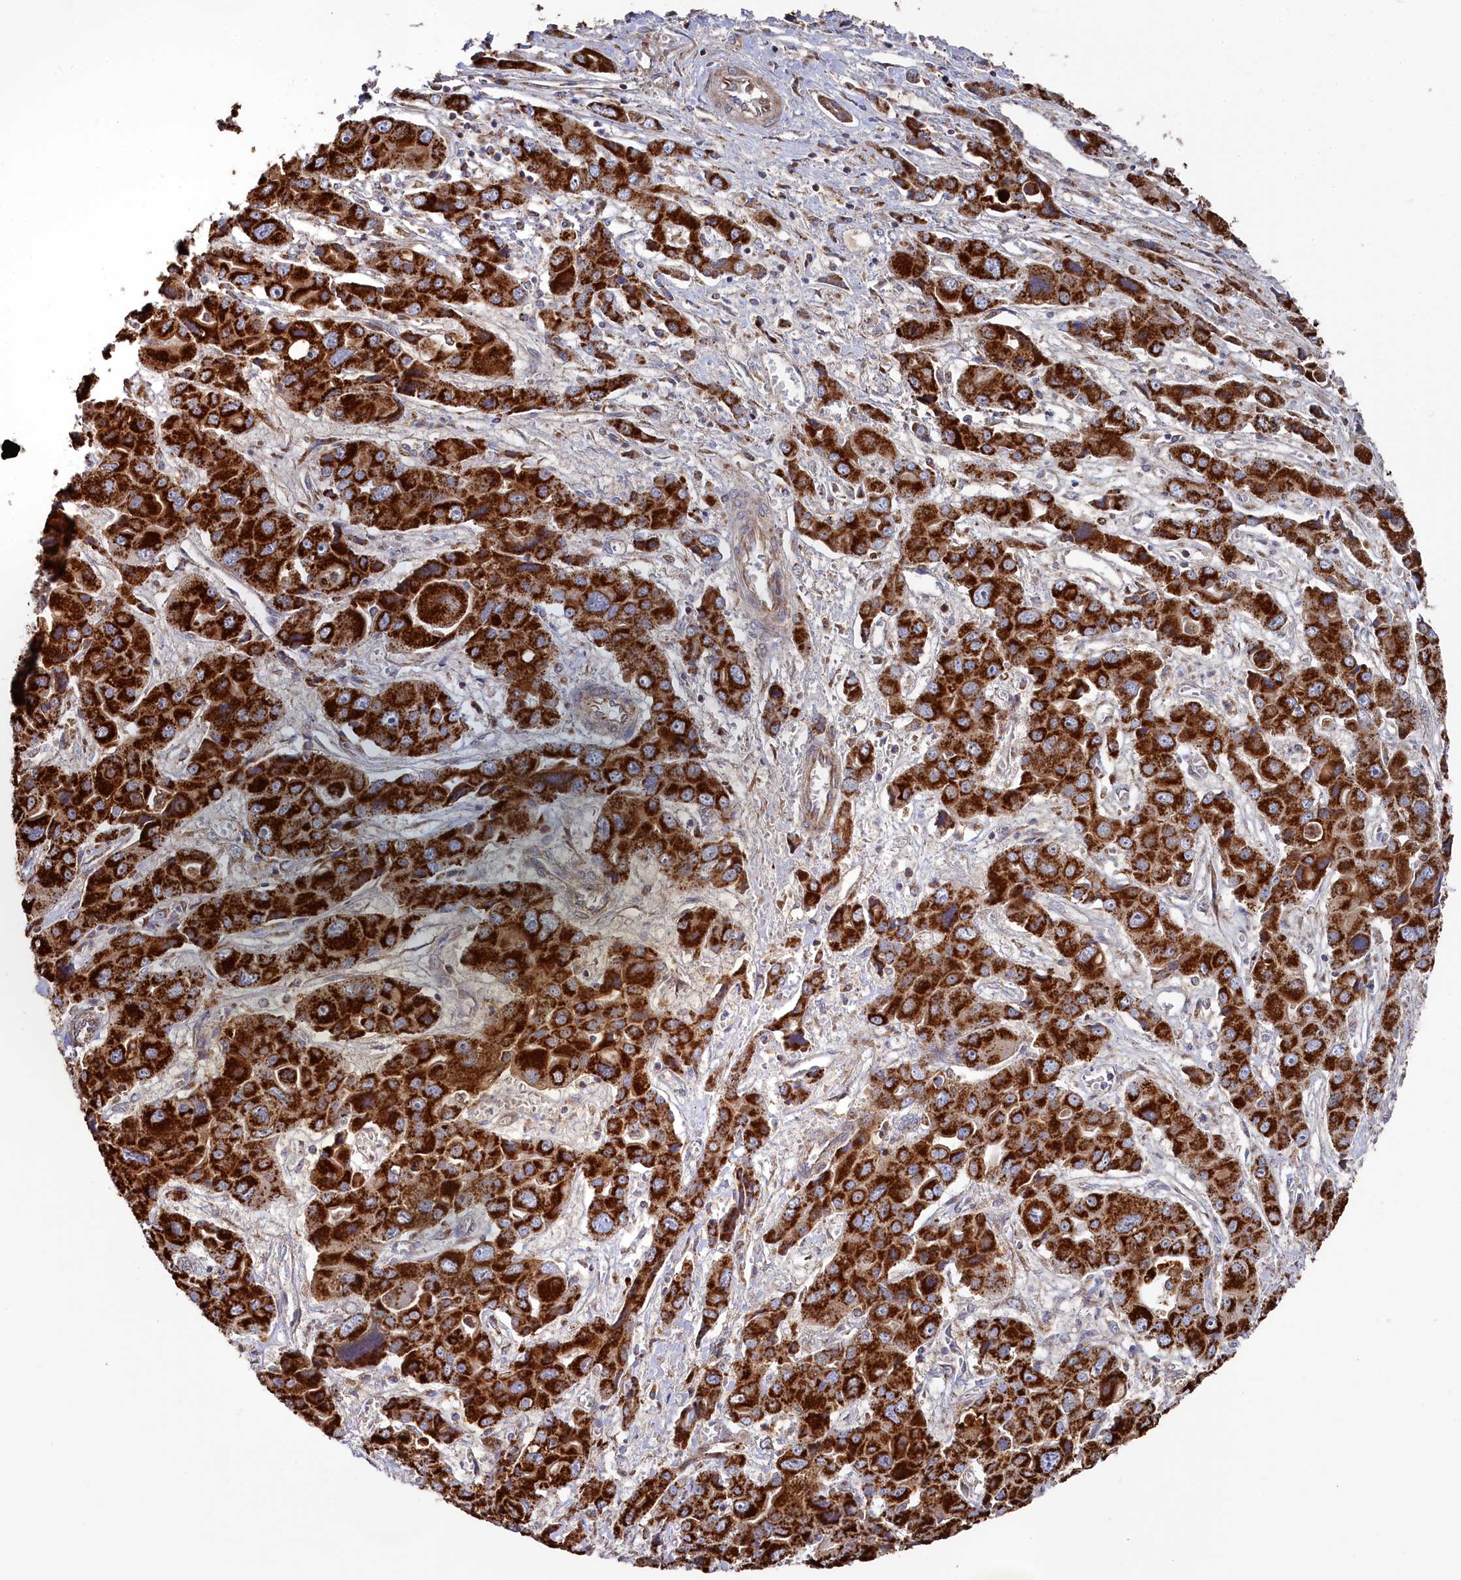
{"staining": {"intensity": "strong", "quantity": ">75%", "location": "cytoplasmic/membranous"}, "tissue": "liver cancer", "cell_type": "Tumor cells", "image_type": "cancer", "snomed": [{"axis": "morphology", "description": "Cholangiocarcinoma"}, {"axis": "topography", "description": "Liver"}], "caption": "Immunohistochemistry (IHC) of human cholangiocarcinoma (liver) reveals high levels of strong cytoplasmic/membranous positivity in about >75% of tumor cells.", "gene": "HAUS2", "patient": {"sex": "male", "age": 67}}